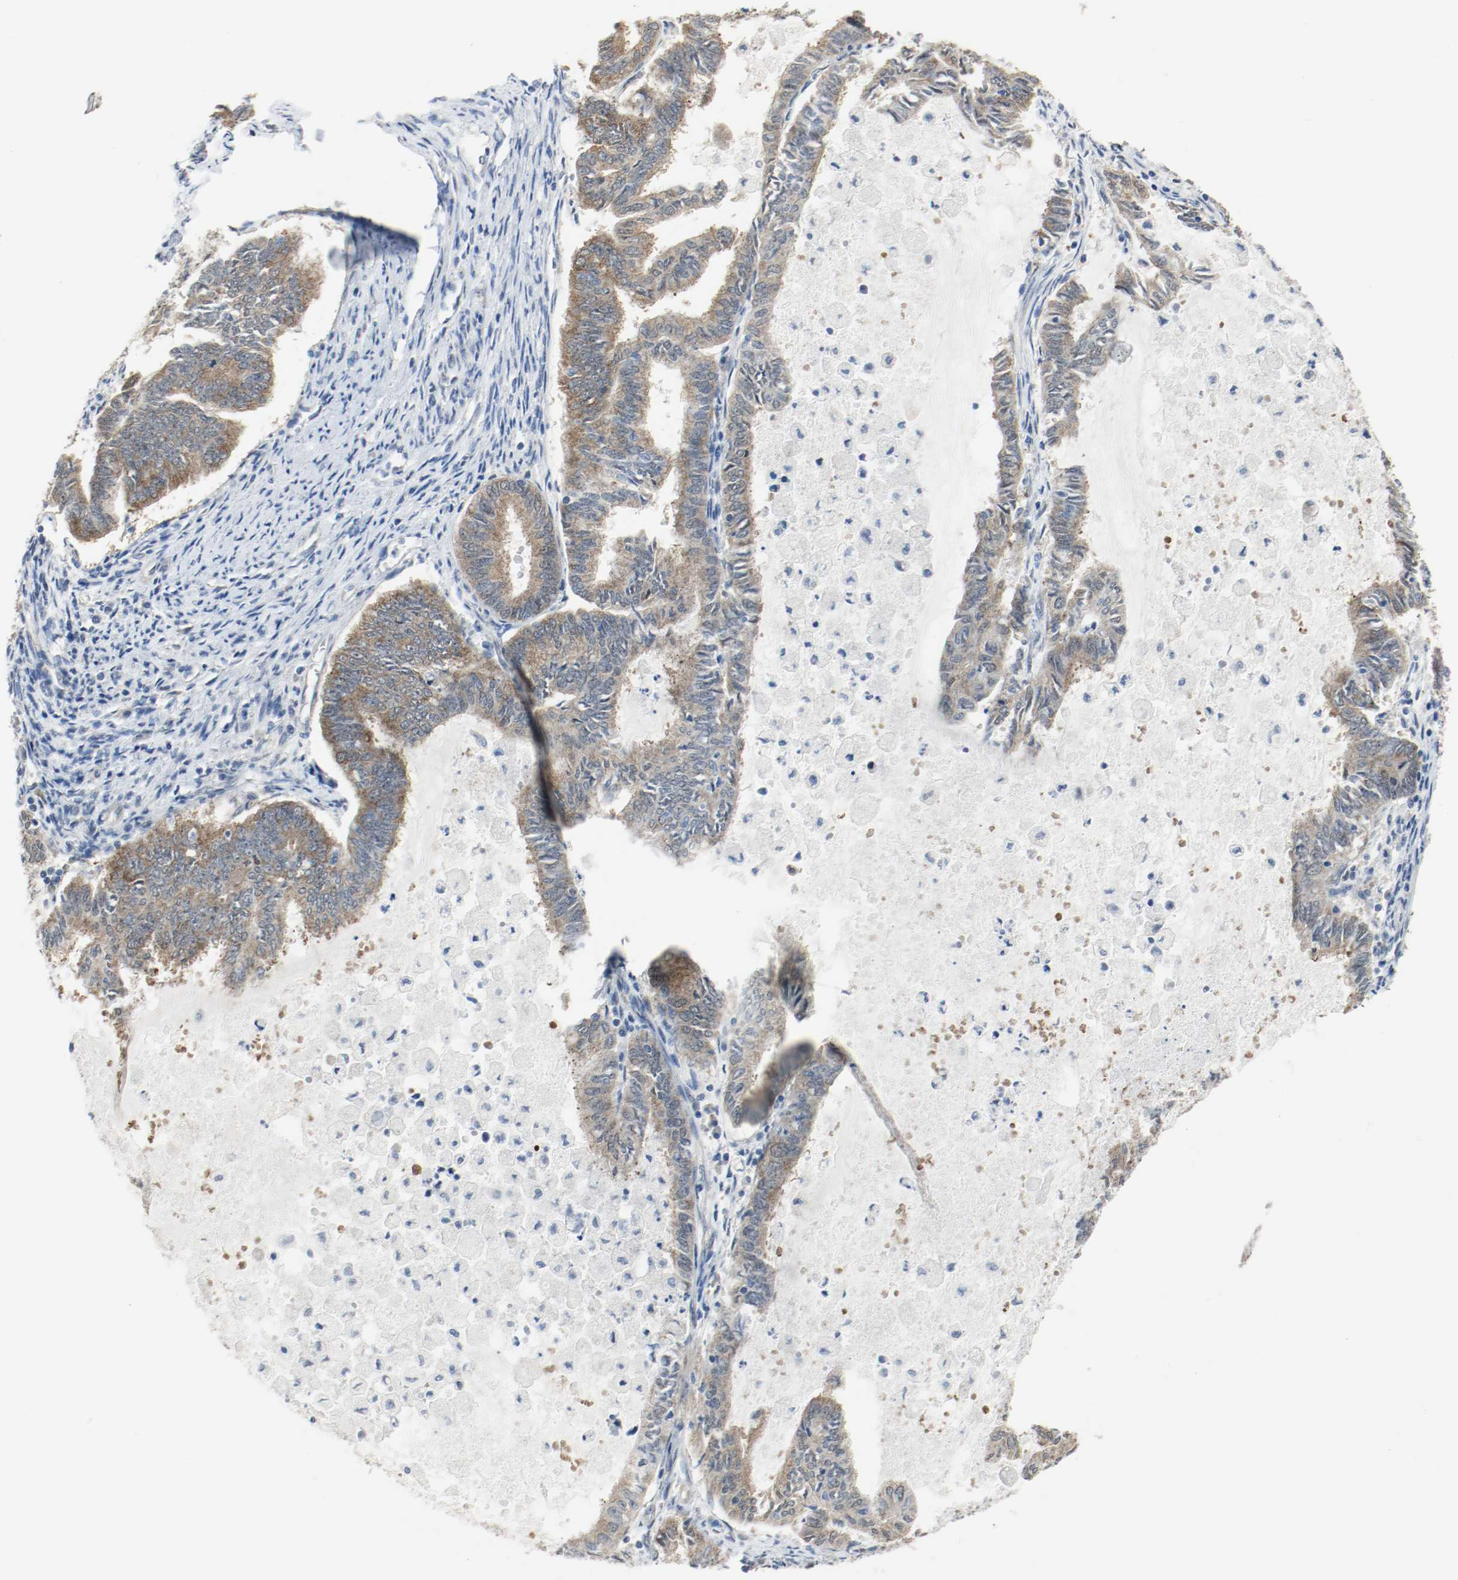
{"staining": {"intensity": "weak", "quantity": ">75%", "location": "cytoplasmic/membranous"}, "tissue": "endometrial cancer", "cell_type": "Tumor cells", "image_type": "cancer", "snomed": [{"axis": "morphology", "description": "Adenocarcinoma, NOS"}, {"axis": "topography", "description": "Endometrium"}], "caption": "Endometrial cancer (adenocarcinoma) stained for a protein (brown) shows weak cytoplasmic/membranous positive expression in approximately >75% of tumor cells.", "gene": "PPME1", "patient": {"sex": "female", "age": 86}}